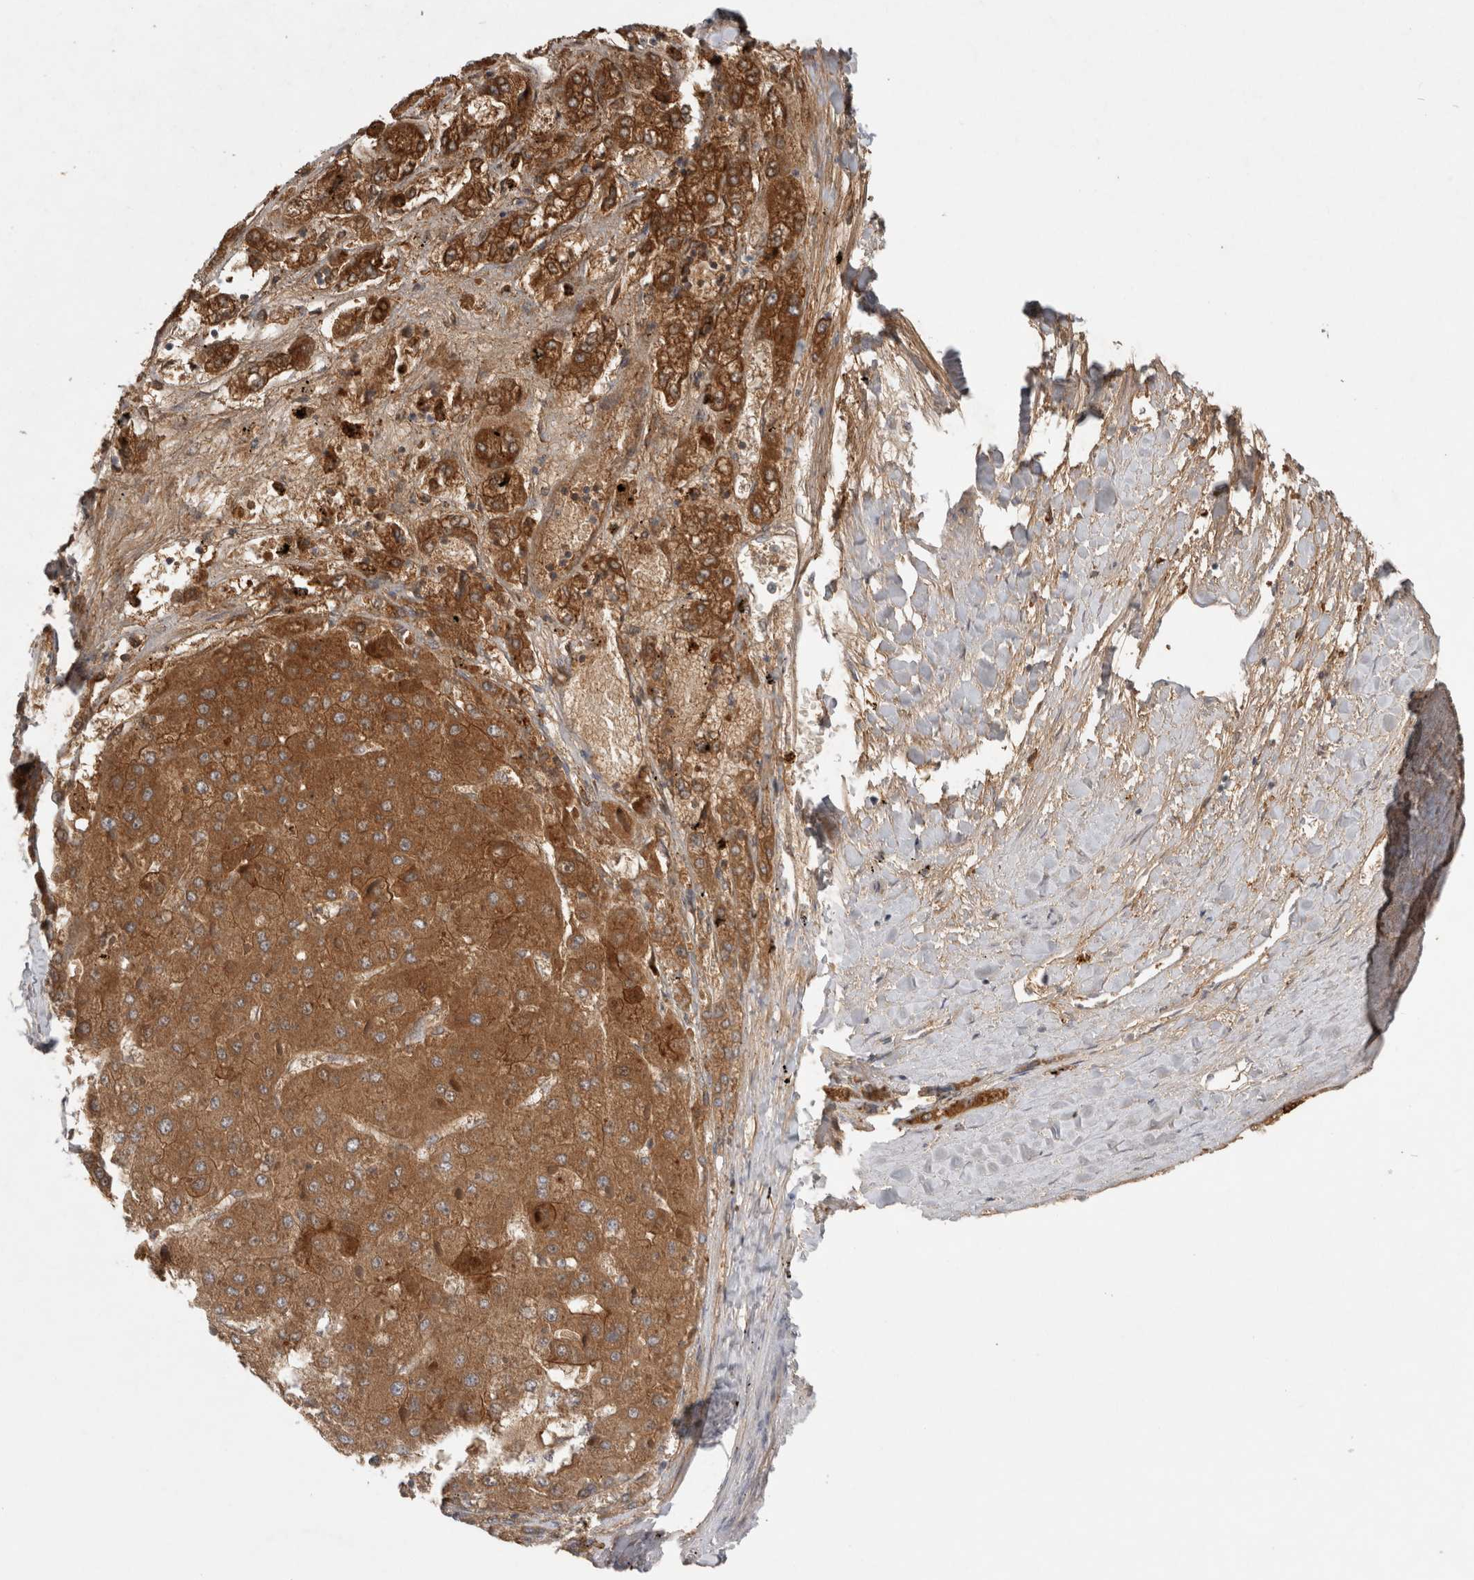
{"staining": {"intensity": "strong", "quantity": ">75%", "location": "cytoplasmic/membranous"}, "tissue": "liver cancer", "cell_type": "Tumor cells", "image_type": "cancer", "snomed": [{"axis": "morphology", "description": "Carcinoma, Hepatocellular, NOS"}, {"axis": "topography", "description": "Liver"}], "caption": "Immunohistochemical staining of liver cancer demonstrates high levels of strong cytoplasmic/membranous protein positivity in about >75% of tumor cells.", "gene": "RHPN1", "patient": {"sex": "female", "age": 73}}